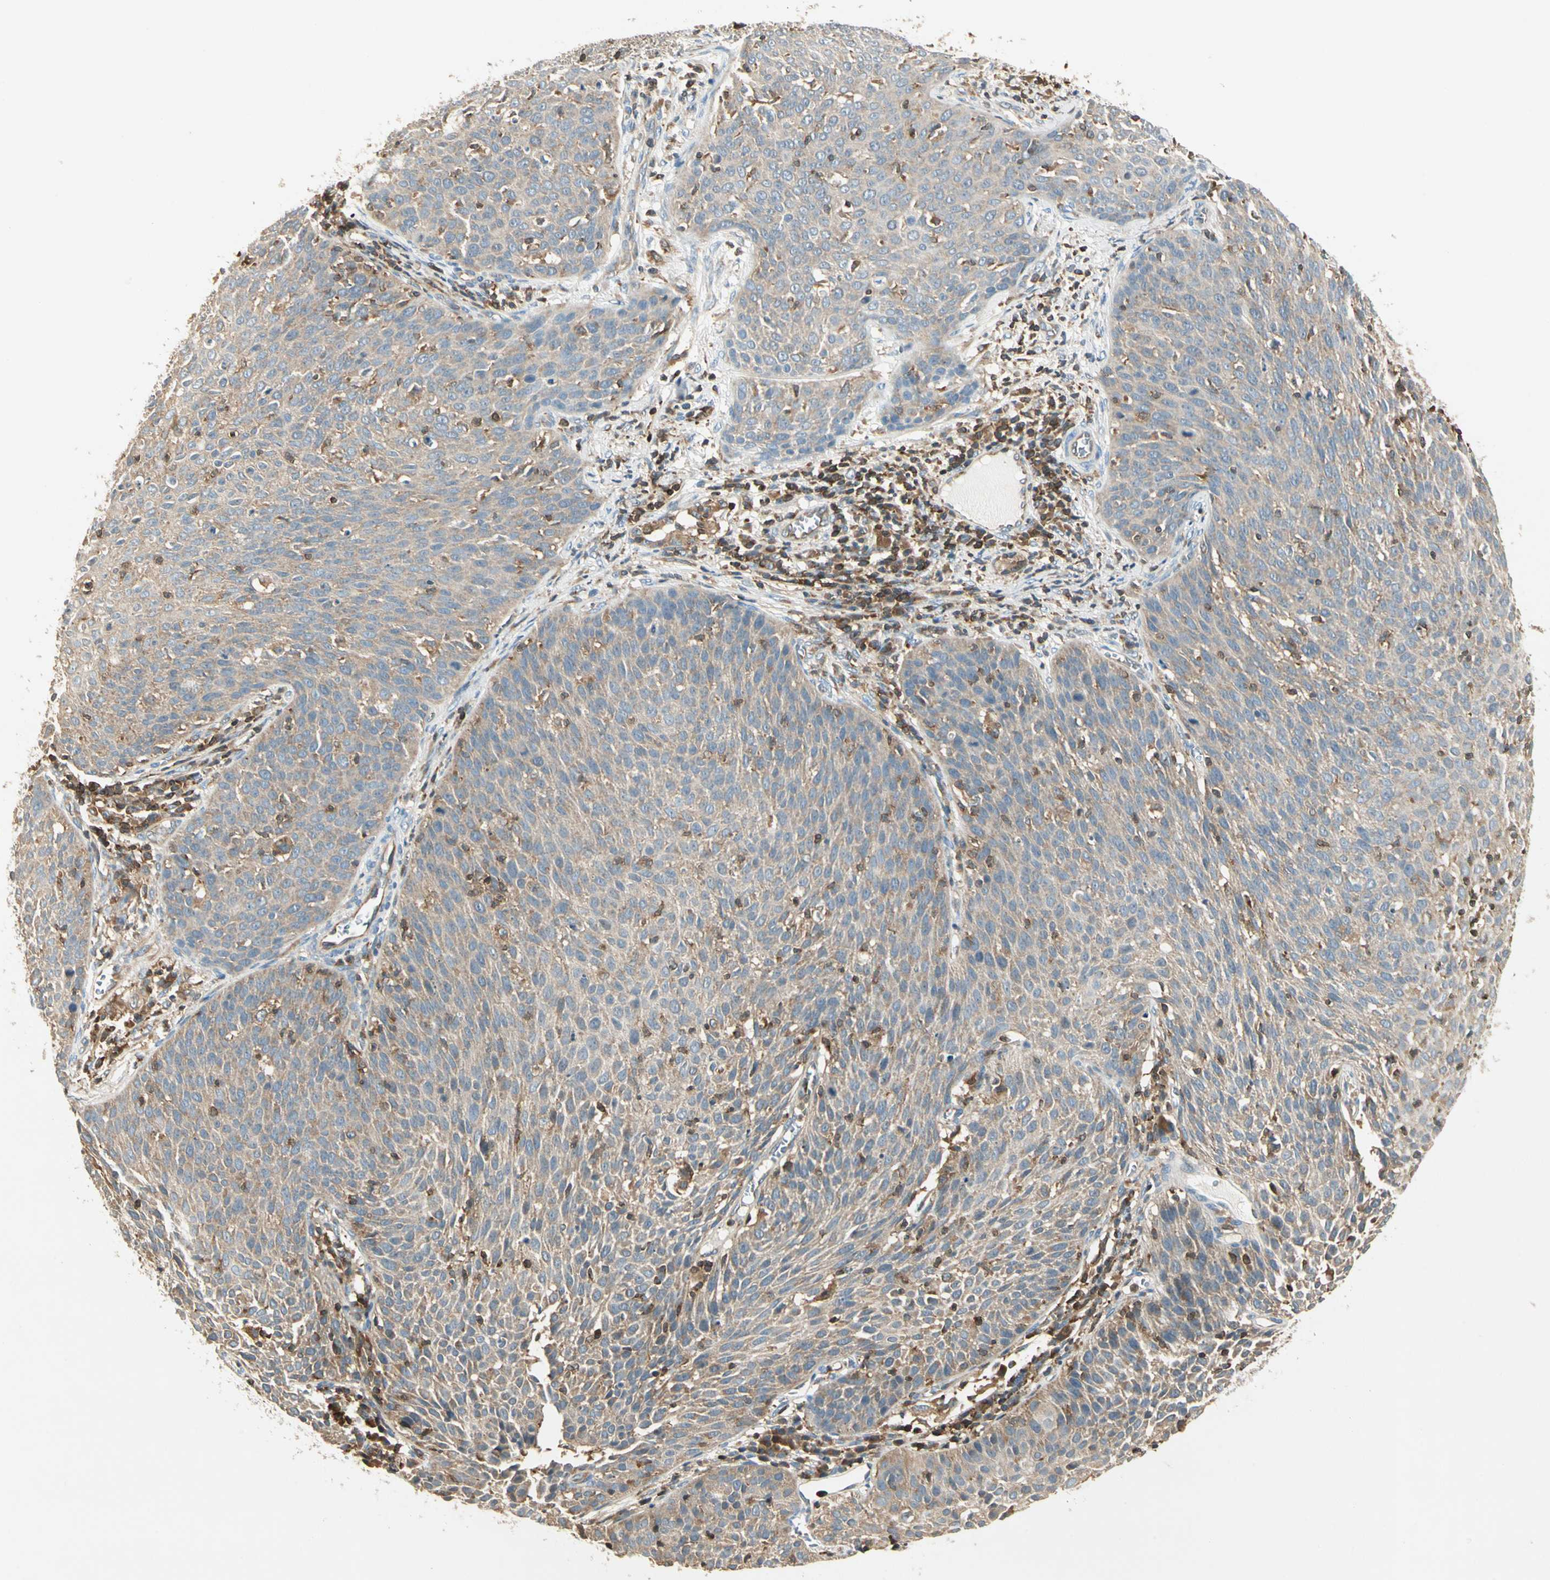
{"staining": {"intensity": "weak", "quantity": ">75%", "location": "cytoplasmic/membranous"}, "tissue": "cervical cancer", "cell_type": "Tumor cells", "image_type": "cancer", "snomed": [{"axis": "morphology", "description": "Squamous cell carcinoma, NOS"}, {"axis": "topography", "description": "Cervix"}], "caption": "Cervical cancer (squamous cell carcinoma) stained for a protein (brown) displays weak cytoplasmic/membranous positive positivity in about >75% of tumor cells.", "gene": "CRLF3", "patient": {"sex": "female", "age": 38}}